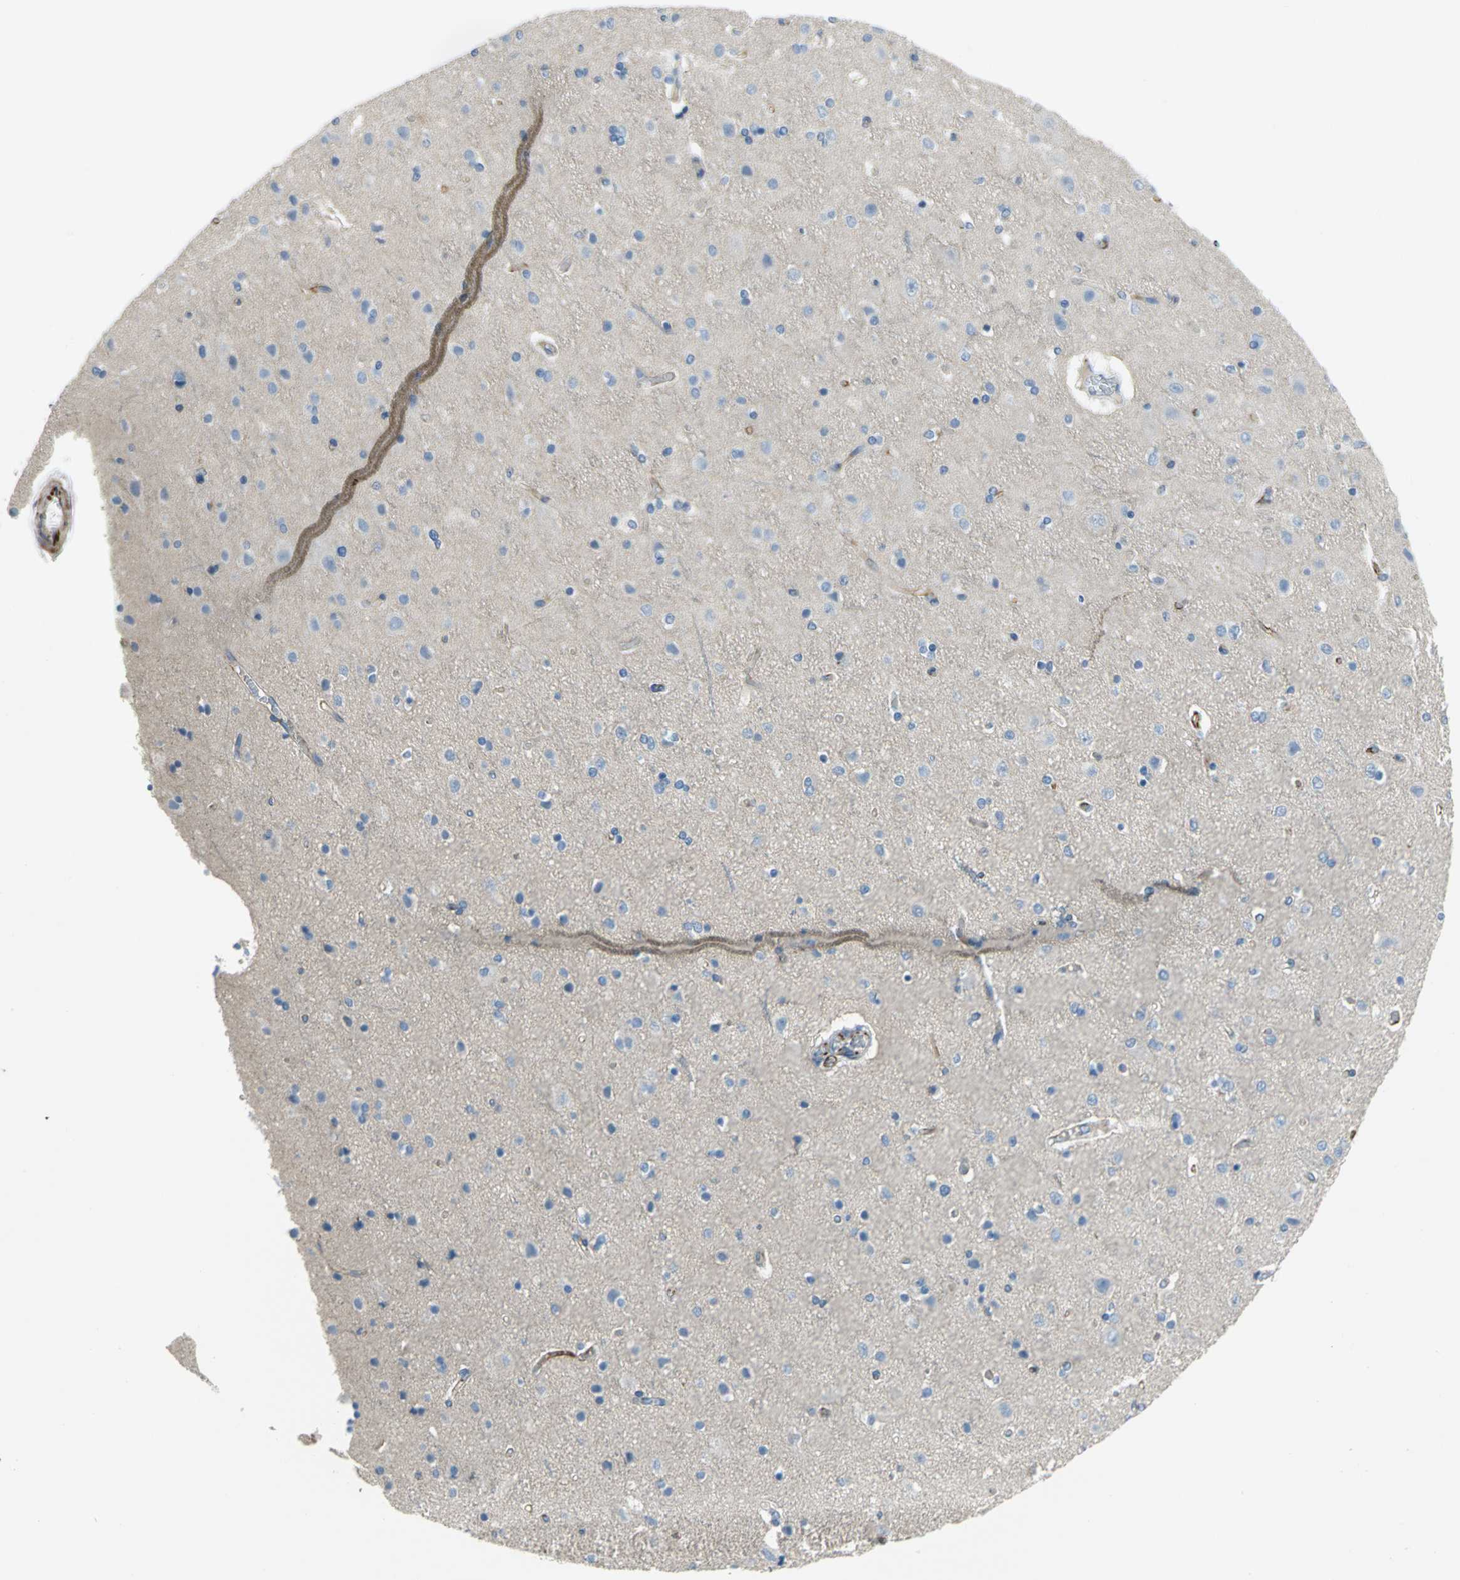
{"staining": {"intensity": "moderate", "quantity": "<25%", "location": "cytoplasmic/membranous"}, "tissue": "cerebral cortex", "cell_type": "Endothelial cells", "image_type": "normal", "snomed": [{"axis": "morphology", "description": "Normal tissue, NOS"}, {"axis": "topography", "description": "Cerebral cortex"}], "caption": "Immunohistochemical staining of normal cerebral cortex exhibits <25% levels of moderate cytoplasmic/membranous protein expression in about <25% of endothelial cells.", "gene": "ALOX15", "patient": {"sex": "female", "age": 54}}